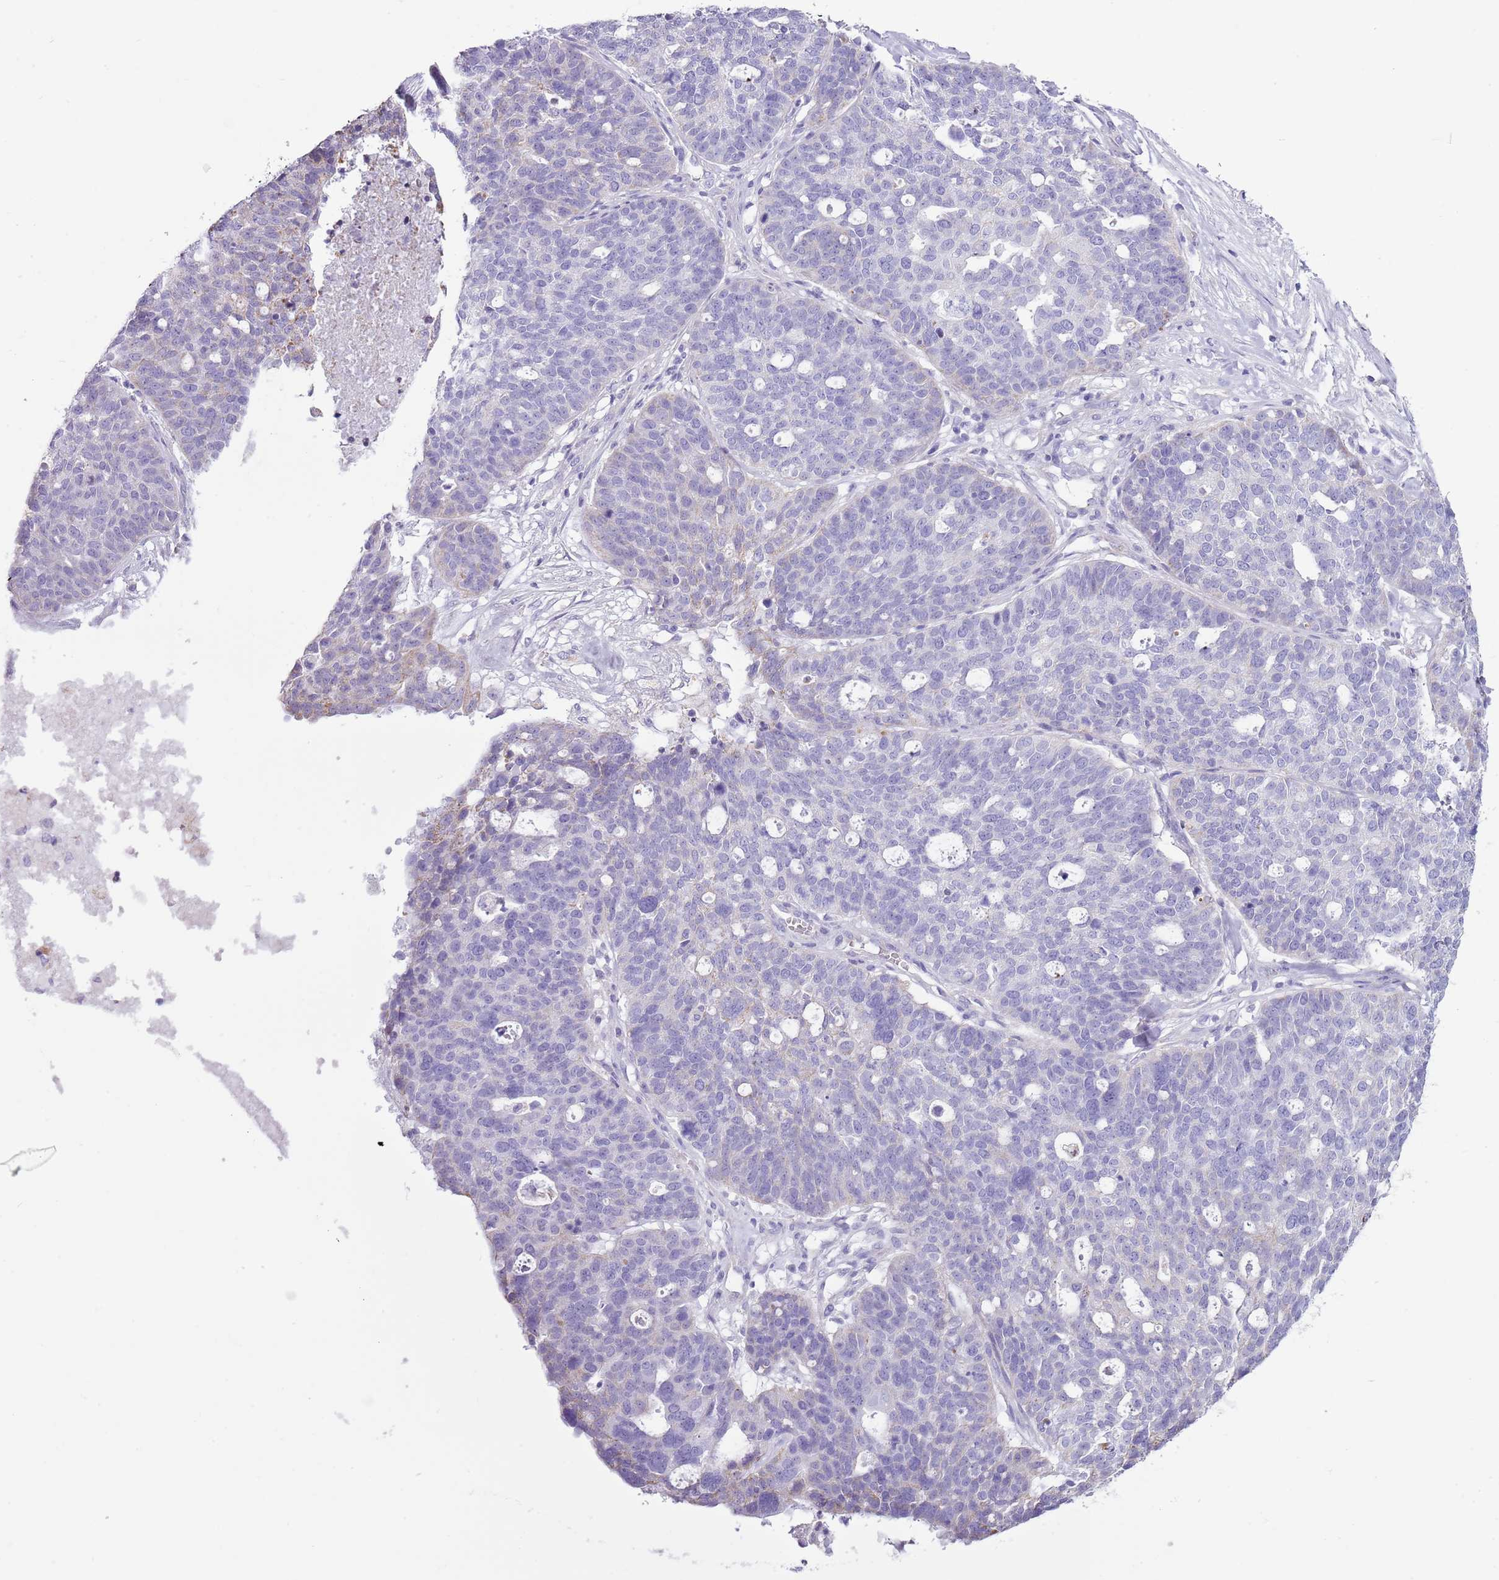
{"staining": {"intensity": "negative", "quantity": "none", "location": "none"}, "tissue": "ovarian cancer", "cell_type": "Tumor cells", "image_type": "cancer", "snomed": [{"axis": "morphology", "description": "Cystadenocarcinoma, serous, NOS"}, {"axis": "topography", "description": "Ovary"}], "caption": "High magnification brightfield microscopy of ovarian serous cystadenocarcinoma stained with DAB (3,3'-diaminobenzidine) (brown) and counterstained with hematoxylin (blue): tumor cells show no significant positivity.", "gene": "SLC23A1", "patient": {"sex": "female", "age": 59}}